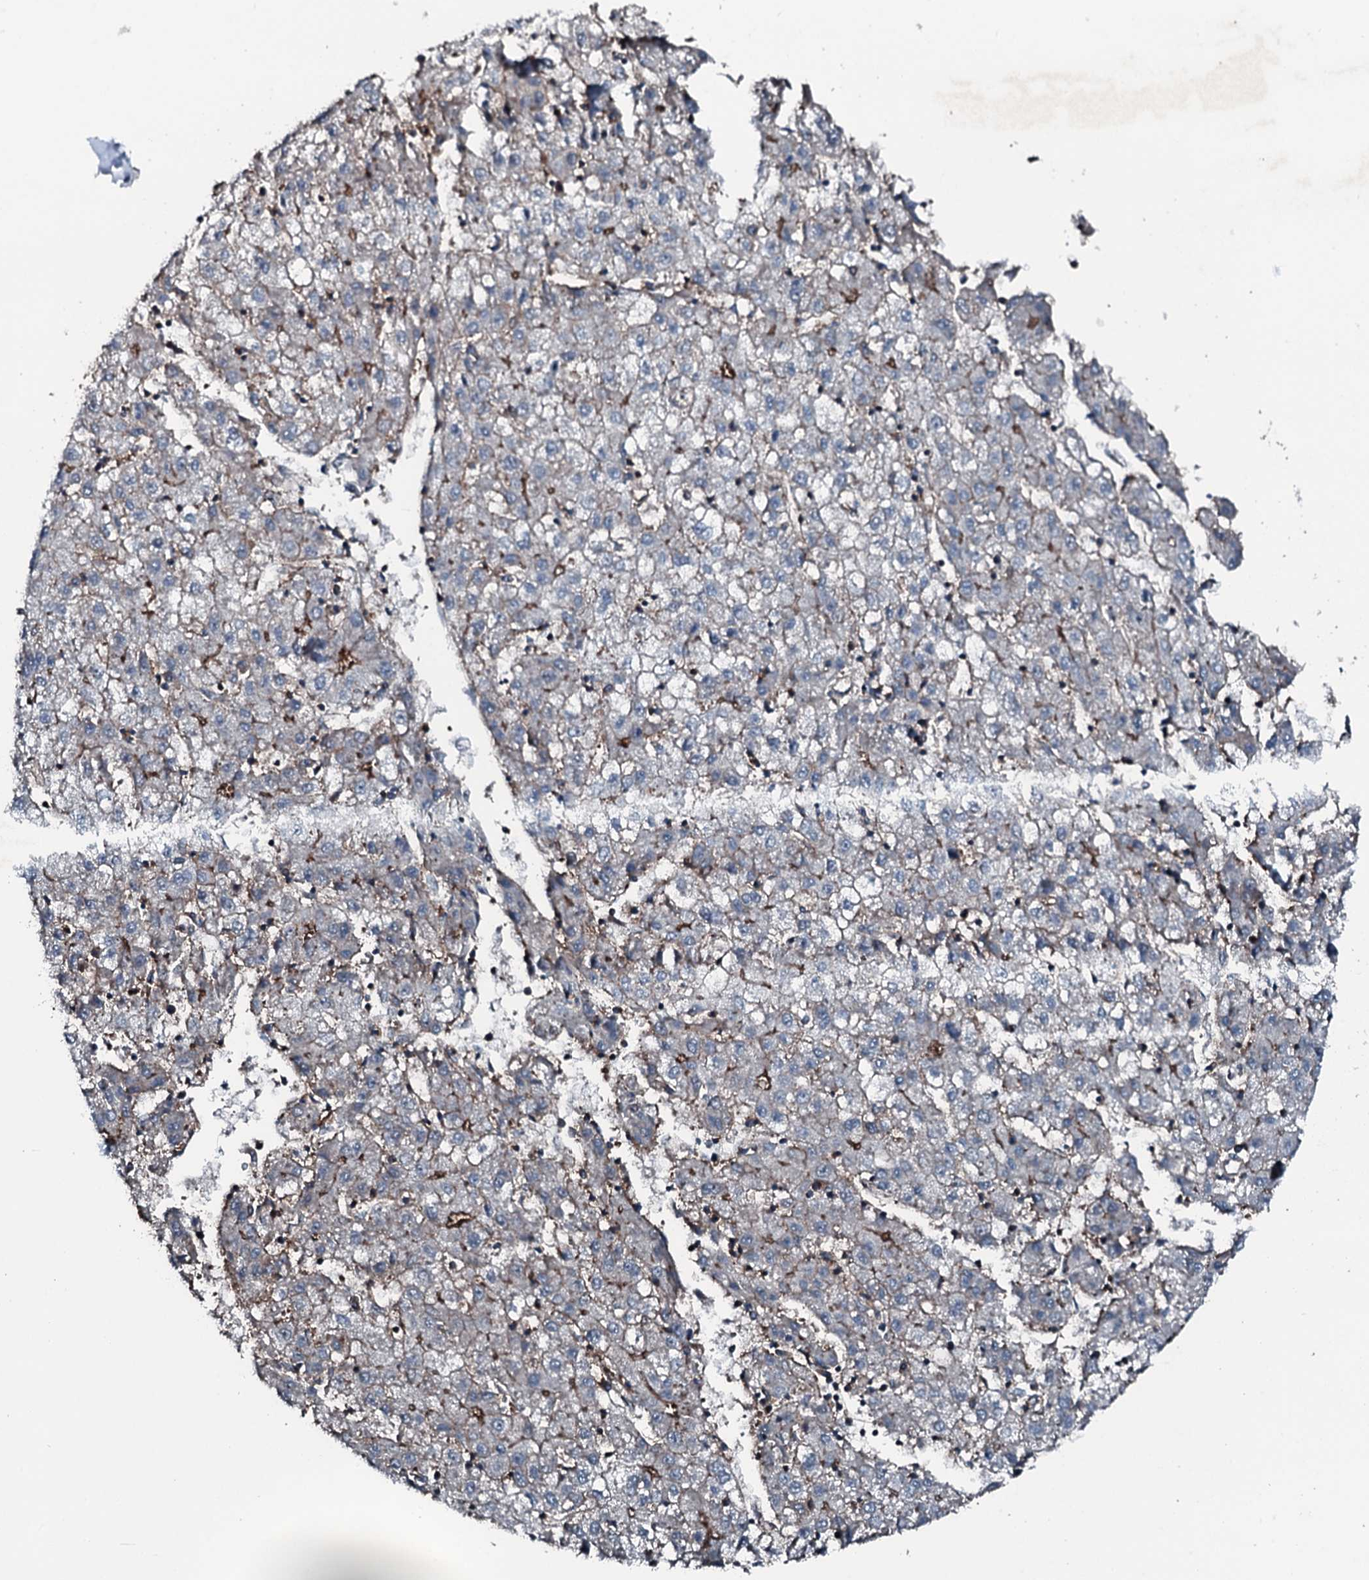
{"staining": {"intensity": "weak", "quantity": "<25%", "location": "cytoplasmic/membranous"}, "tissue": "liver cancer", "cell_type": "Tumor cells", "image_type": "cancer", "snomed": [{"axis": "morphology", "description": "Carcinoma, Hepatocellular, NOS"}, {"axis": "topography", "description": "Liver"}], "caption": "Immunohistochemistry micrograph of neoplastic tissue: human liver cancer stained with DAB (3,3'-diaminobenzidine) exhibits no significant protein expression in tumor cells.", "gene": "SLC25A38", "patient": {"sex": "male", "age": 72}}